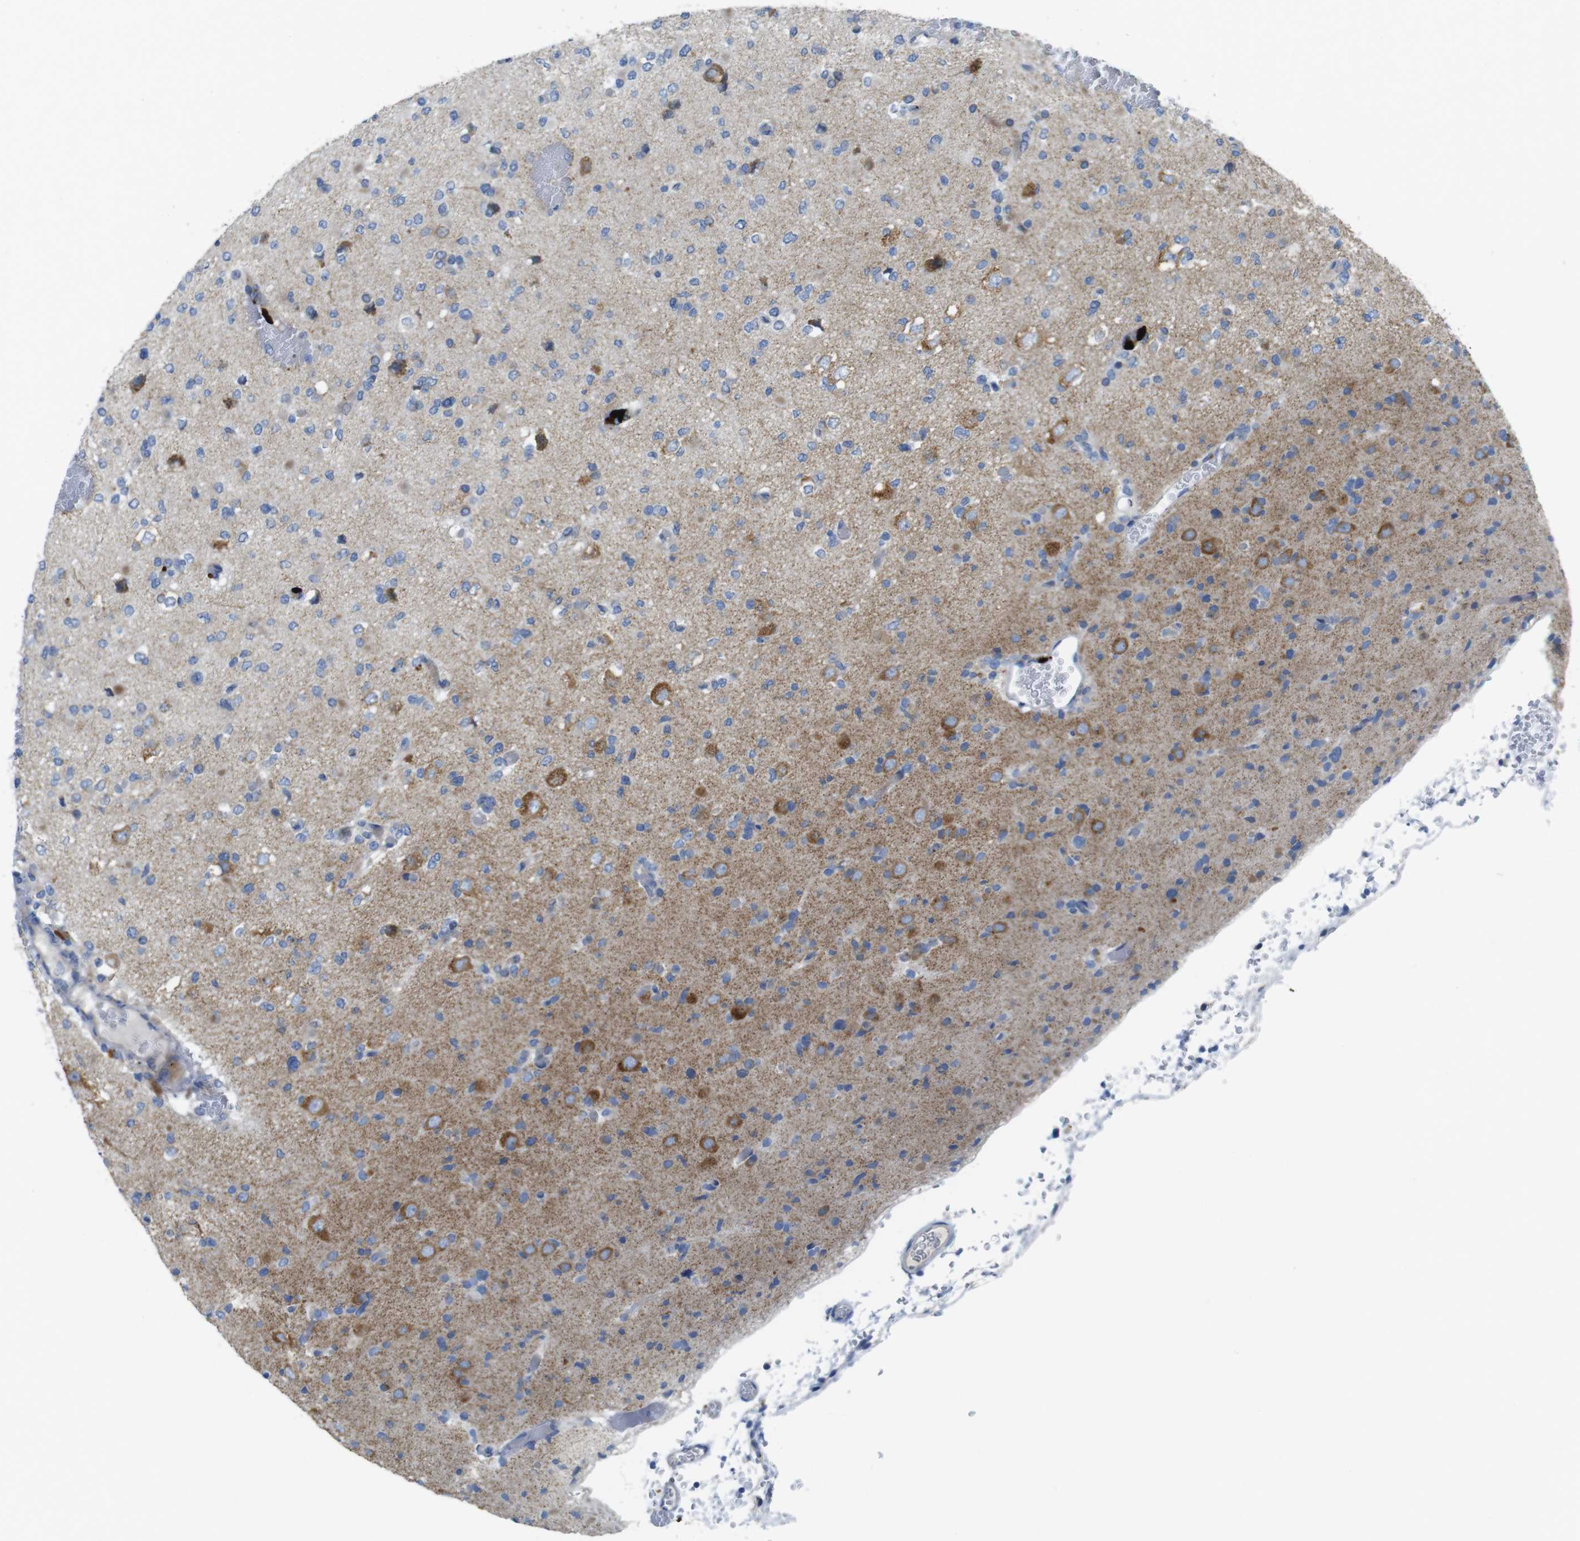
{"staining": {"intensity": "moderate", "quantity": "25%-75%", "location": "cytoplasmic/membranous"}, "tissue": "glioma", "cell_type": "Tumor cells", "image_type": "cancer", "snomed": [{"axis": "morphology", "description": "Glioma, malignant, Low grade"}, {"axis": "topography", "description": "Brain"}], "caption": "The immunohistochemical stain highlights moderate cytoplasmic/membranous positivity in tumor cells of malignant low-grade glioma tissue.", "gene": "TMEM234", "patient": {"sex": "female", "age": 22}}